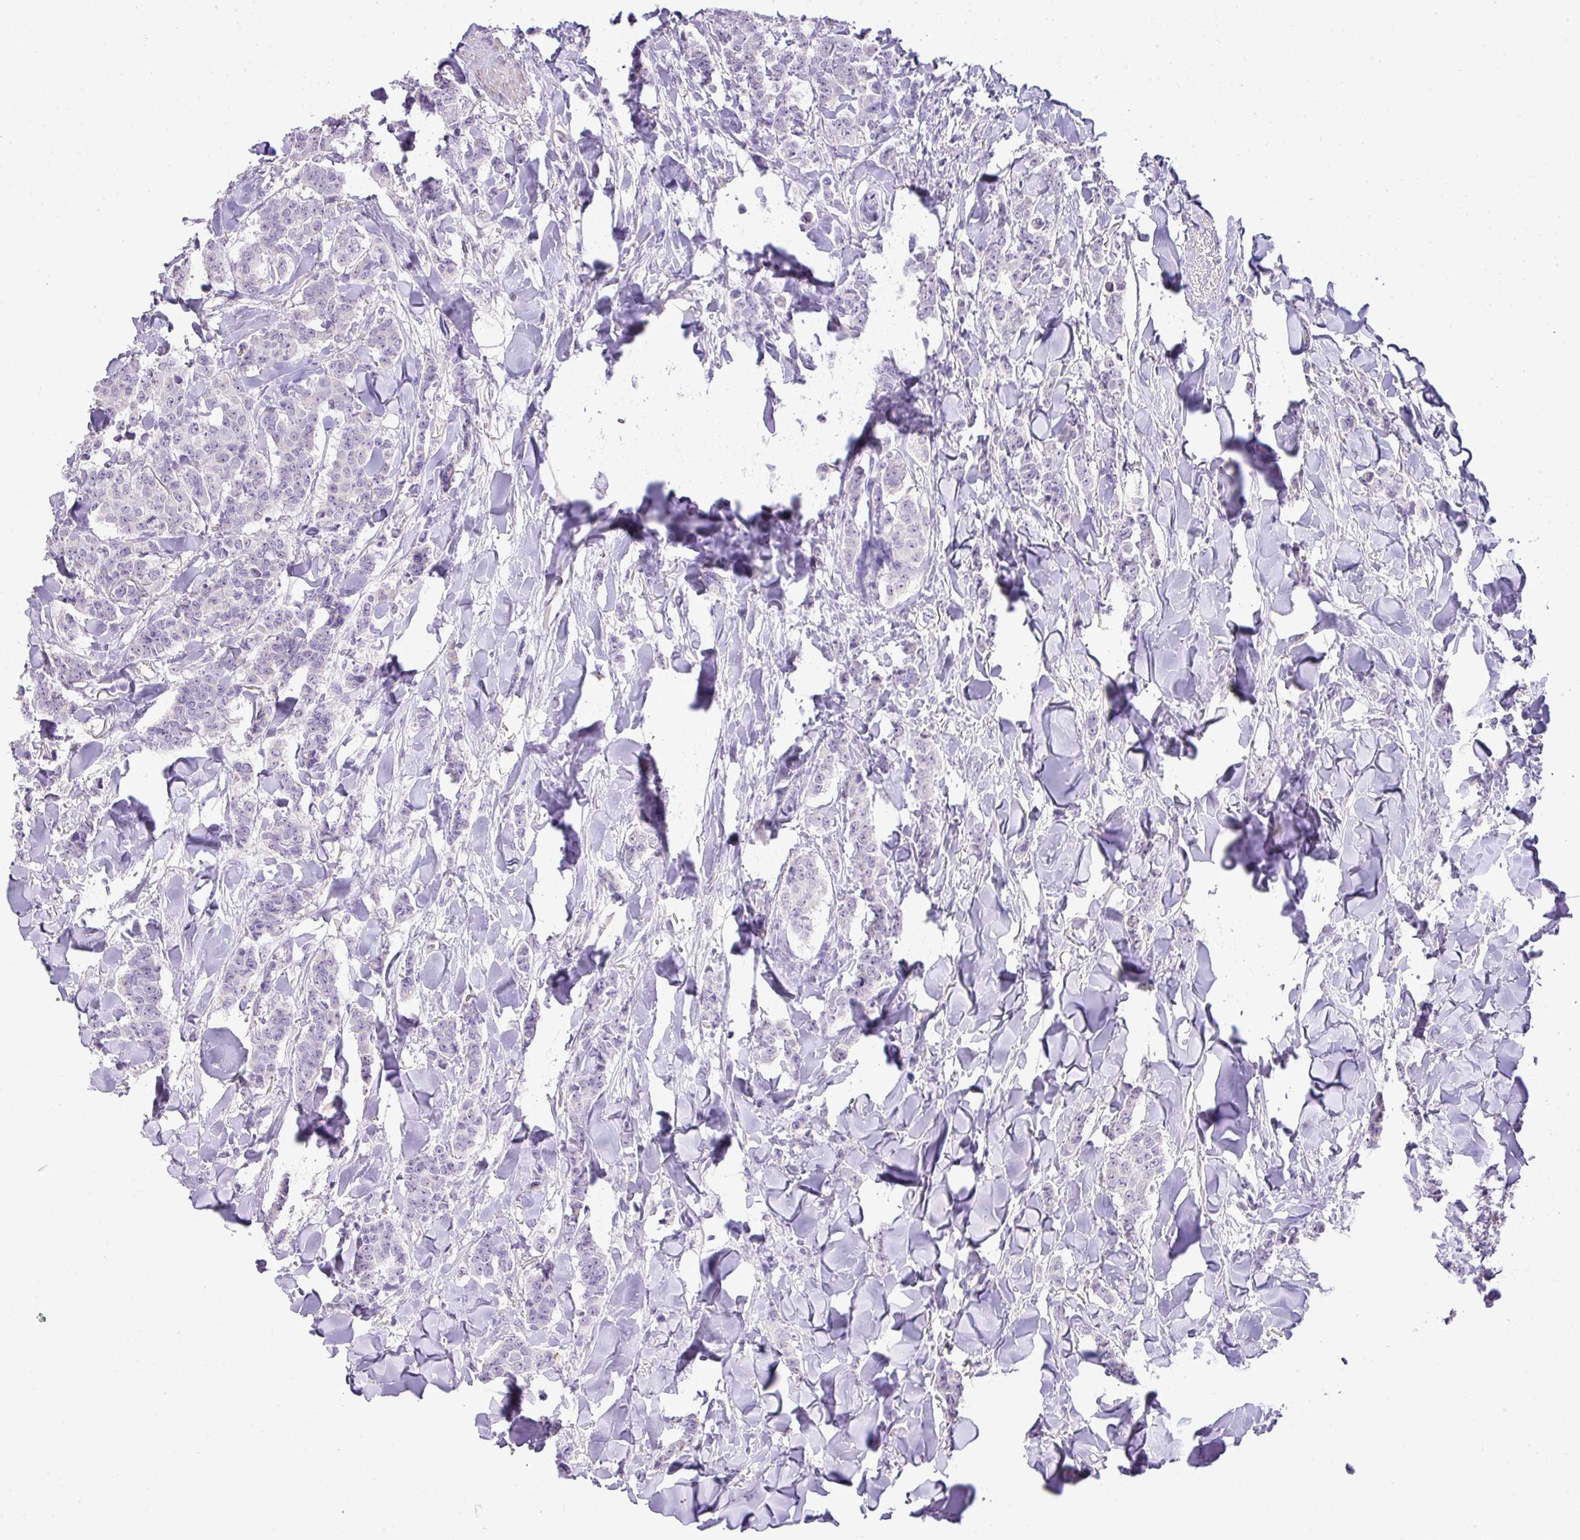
{"staining": {"intensity": "negative", "quantity": "none", "location": "none"}, "tissue": "breast cancer", "cell_type": "Tumor cells", "image_type": "cancer", "snomed": [{"axis": "morphology", "description": "Duct carcinoma"}, {"axis": "topography", "description": "Breast"}], "caption": "An immunohistochemistry (IHC) image of breast cancer is shown. There is no staining in tumor cells of breast cancer. (DAB IHC with hematoxylin counter stain).", "gene": "DIP2A", "patient": {"sex": "female", "age": 40}}